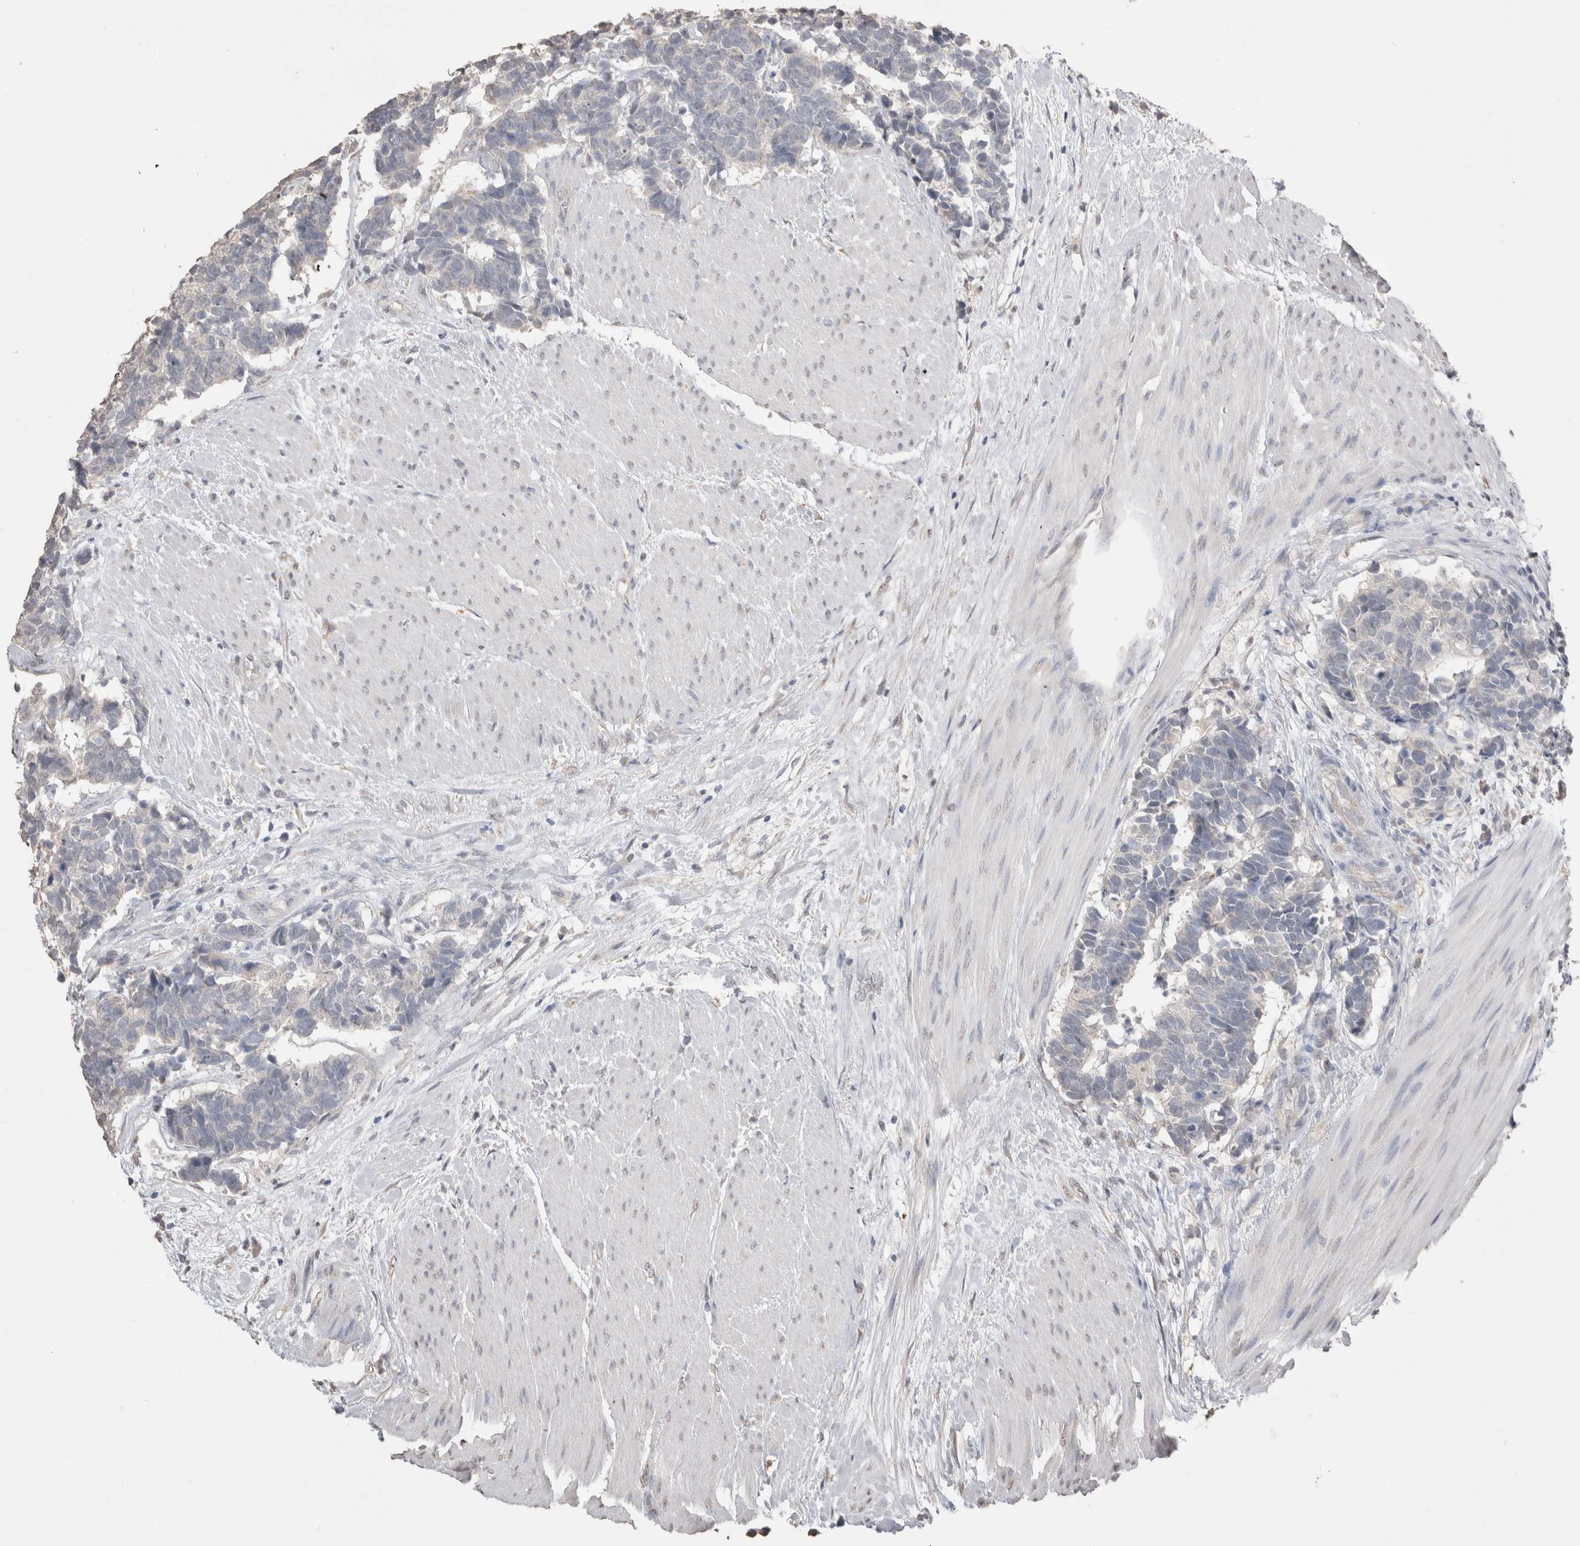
{"staining": {"intensity": "negative", "quantity": "none", "location": "none"}, "tissue": "carcinoid", "cell_type": "Tumor cells", "image_type": "cancer", "snomed": [{"axis": "morphology", "description": "Carcinoma, NOS"}, {"axis": "morphology", "description": "Carcinoid, malignant, NOS"}, {"axis": "topography", "description": "Urinary bladder"}], "caption": "The photomicrograph exhibits no significant positivity in tumor cells of carcinoid.", "gene": "NAALADL2", "patient": {"sex": "male", "age": 57}}